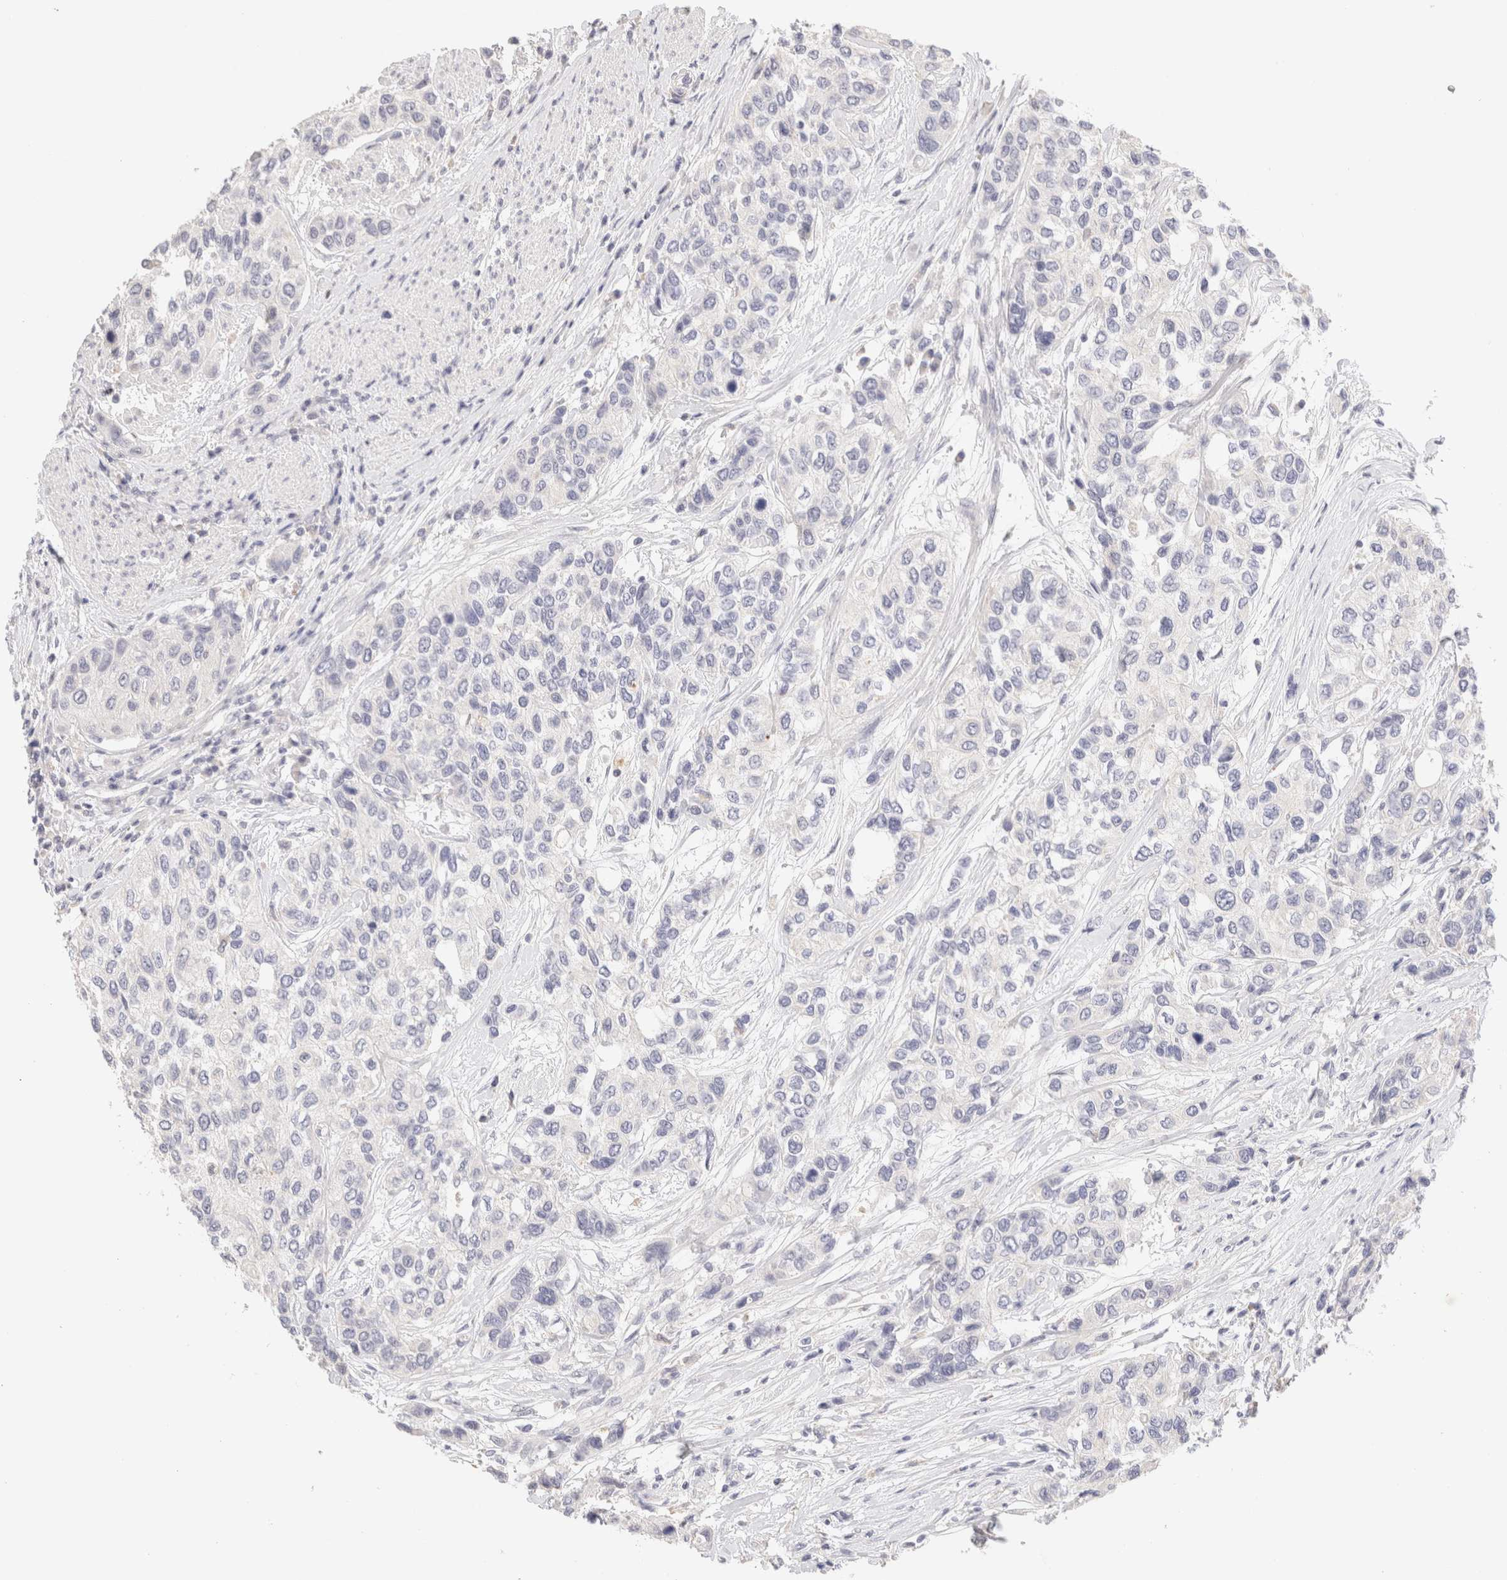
{"staining": {"intensity": "negative", "quantity": "none", "location": "none"}, "tissue": "urothelial cancer", "cell_type": "Tumor cells", "image_type": "cancer", "snomed": [{"axis": "morphology", "description": "Urothelial carcinoma, High grade"}, {"axis": "topography", "description": "Urinary bladder"}], "caption": "Protein analysis of high-grade urothelial carcinoma shows no significant expression in tumor cells. (DAB immunohistochemistry (IHC) visualized using brightfield microscopy, high magnification).", "gene": "SCGB2A2", "patient": {"sex": "female", "age": 56}}